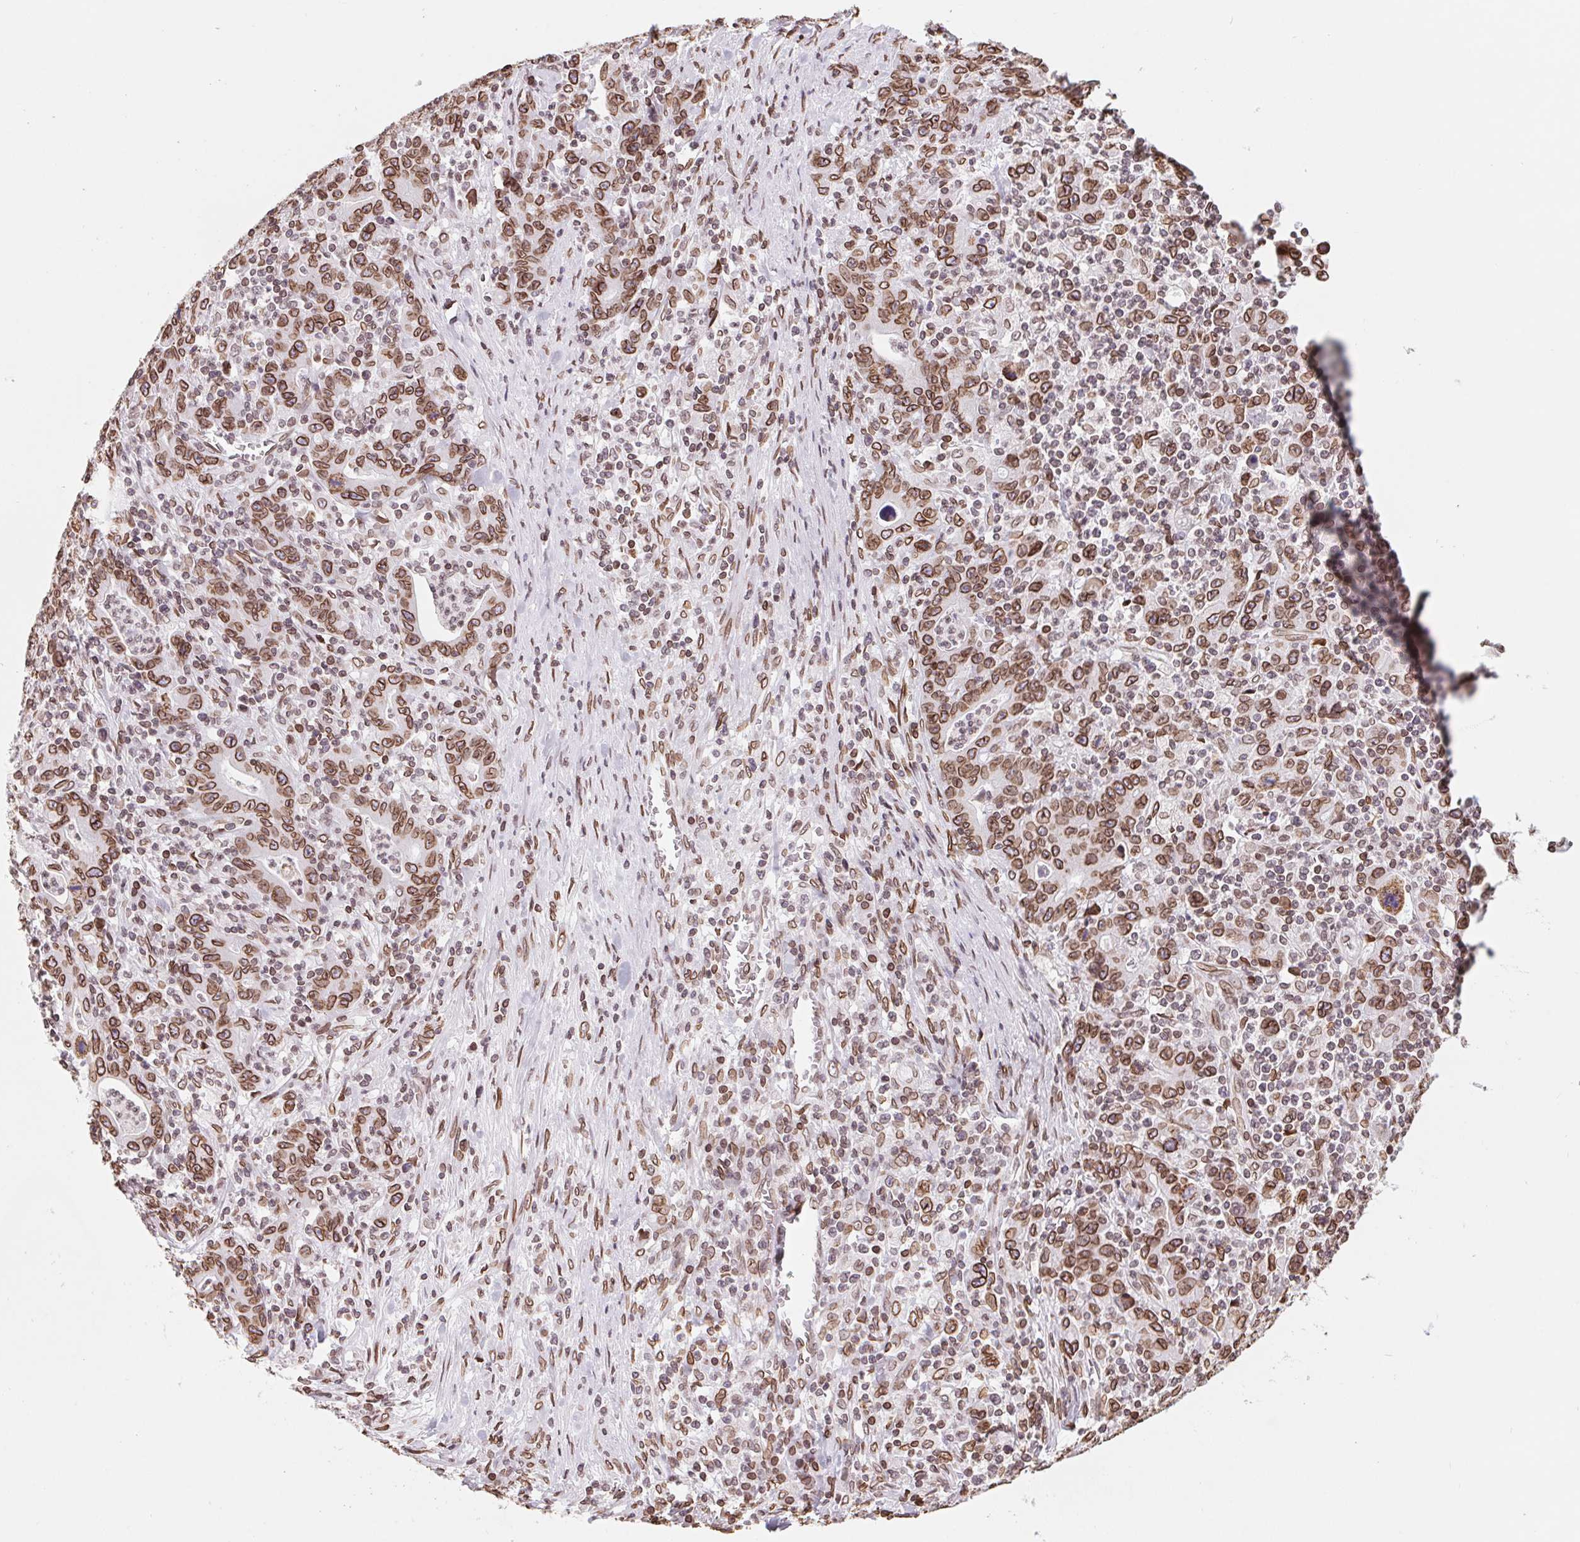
{"staining": {"intensity": "strong", "quantity": ">75%", "location": "cytoplasmic/membranous,nuclear"}, "tissue": "stomach cancer", "cell_type": "Tumor cells", "image_type": "cancer", "snomed": [{"axis": "morphology", "description": "Adenocarcinoma, NOS"}, {"axis": "topography", "description": "Stomach, upper"}], "caption": "Protein expression analysis of human adenocarcinoma (stomach) reveals strong cytoplasmic/membranous and nuclear staining in approximately >75% of tumor cells. The staining was performed using DAB to visualize the protein expression in brown, while the nuclei were stained in blue with hematoxylin (Magnification: 20x).", "gene": "LMNB2", "patient": {"sex": "male", "age": 69}}